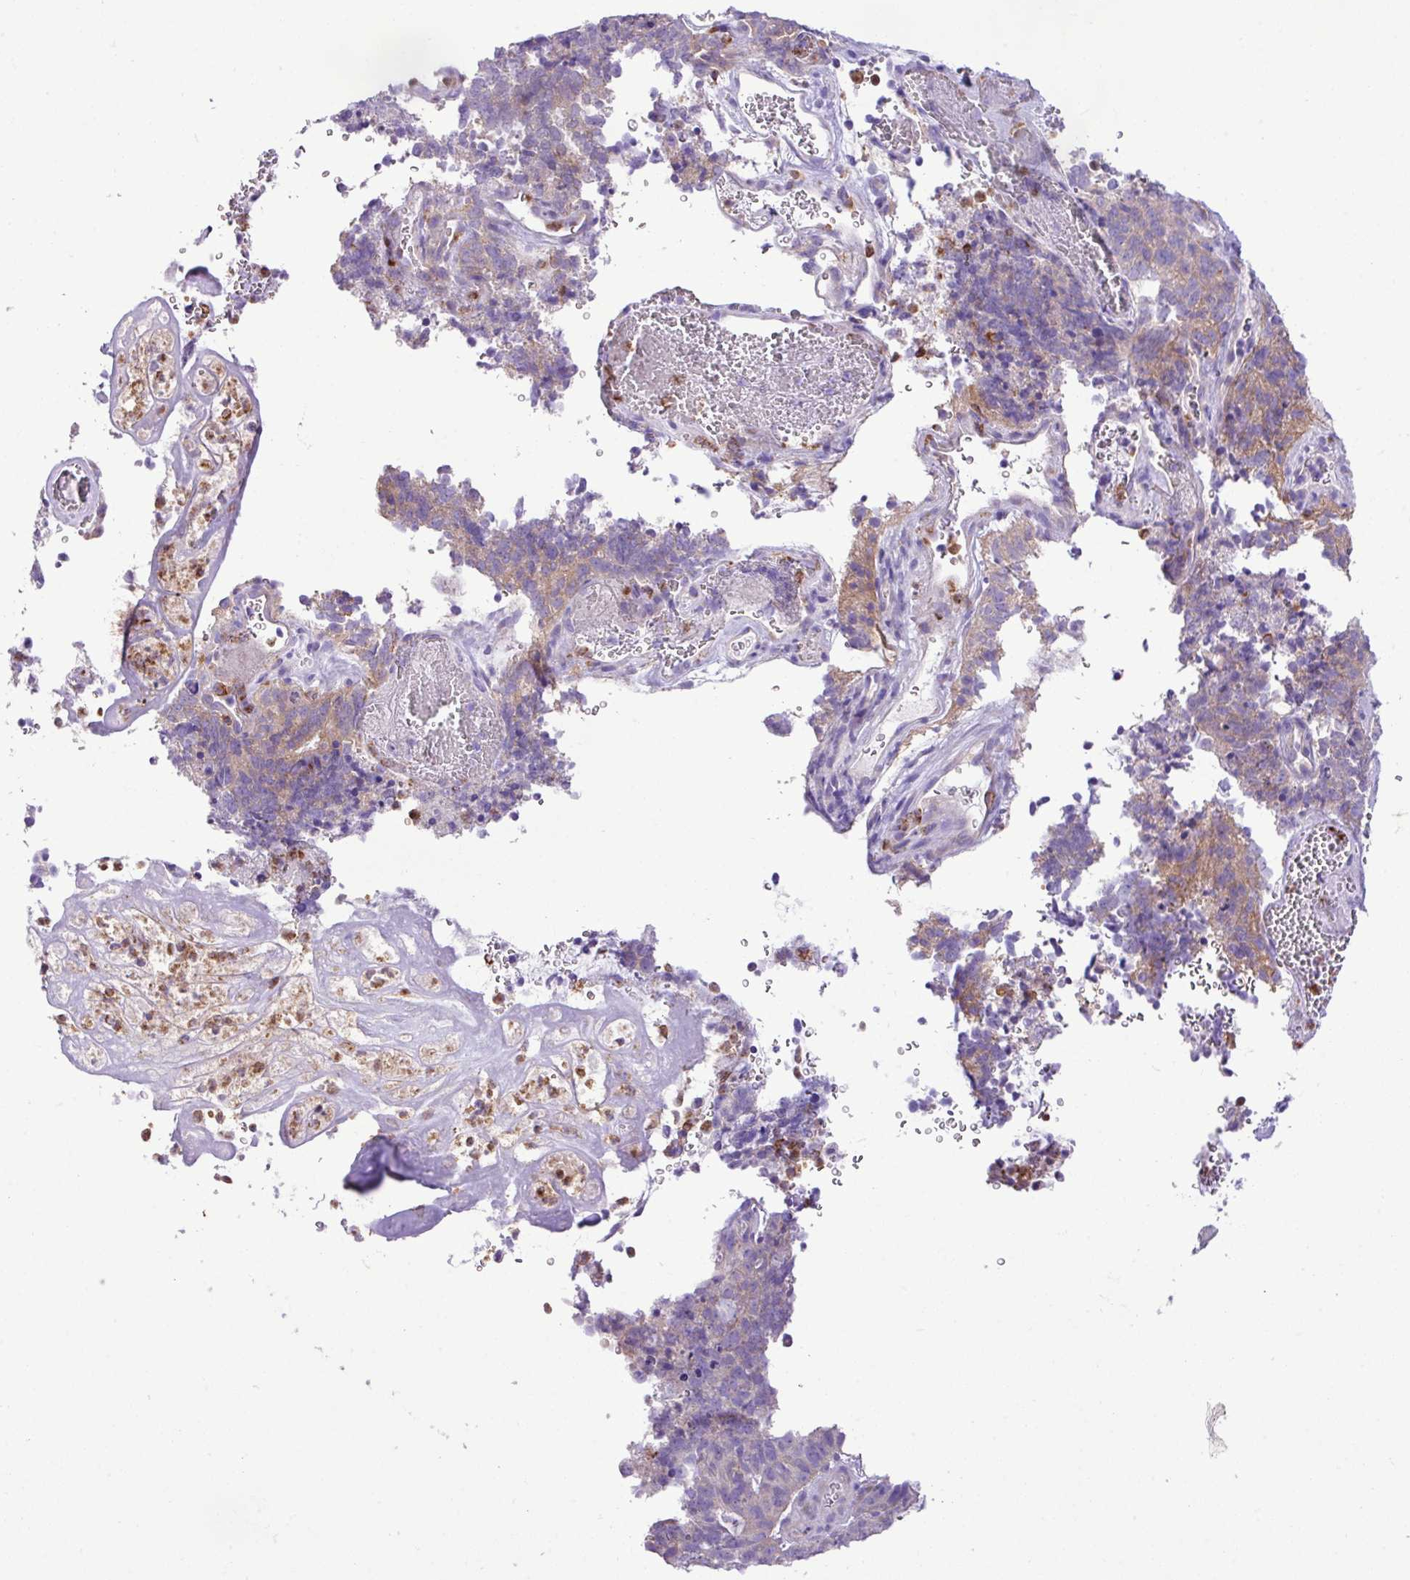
{"staining": {"intensity": "weak", "quantity": "25%-75%", "location": "cytoplasmic/membranous"}, "tissue": "cervical cancer", "cell_type": "Tumor cells", "image_type": "cancer", "snomed": [{"axis": "morphology", "description": "Adenocarcinoma, NOS"}, {"axis": "topography", "description": "Cervix"}], "caption": "This image demonstrates immunohistochemistry staining of human cervical adenocarcinoma, with low weak cytoplasmic/membranous positivity in approximately 25%-75% of tumor cells.", "gene": "ZSCAN5A", "patient": {"sex": "female", "age": 38}}